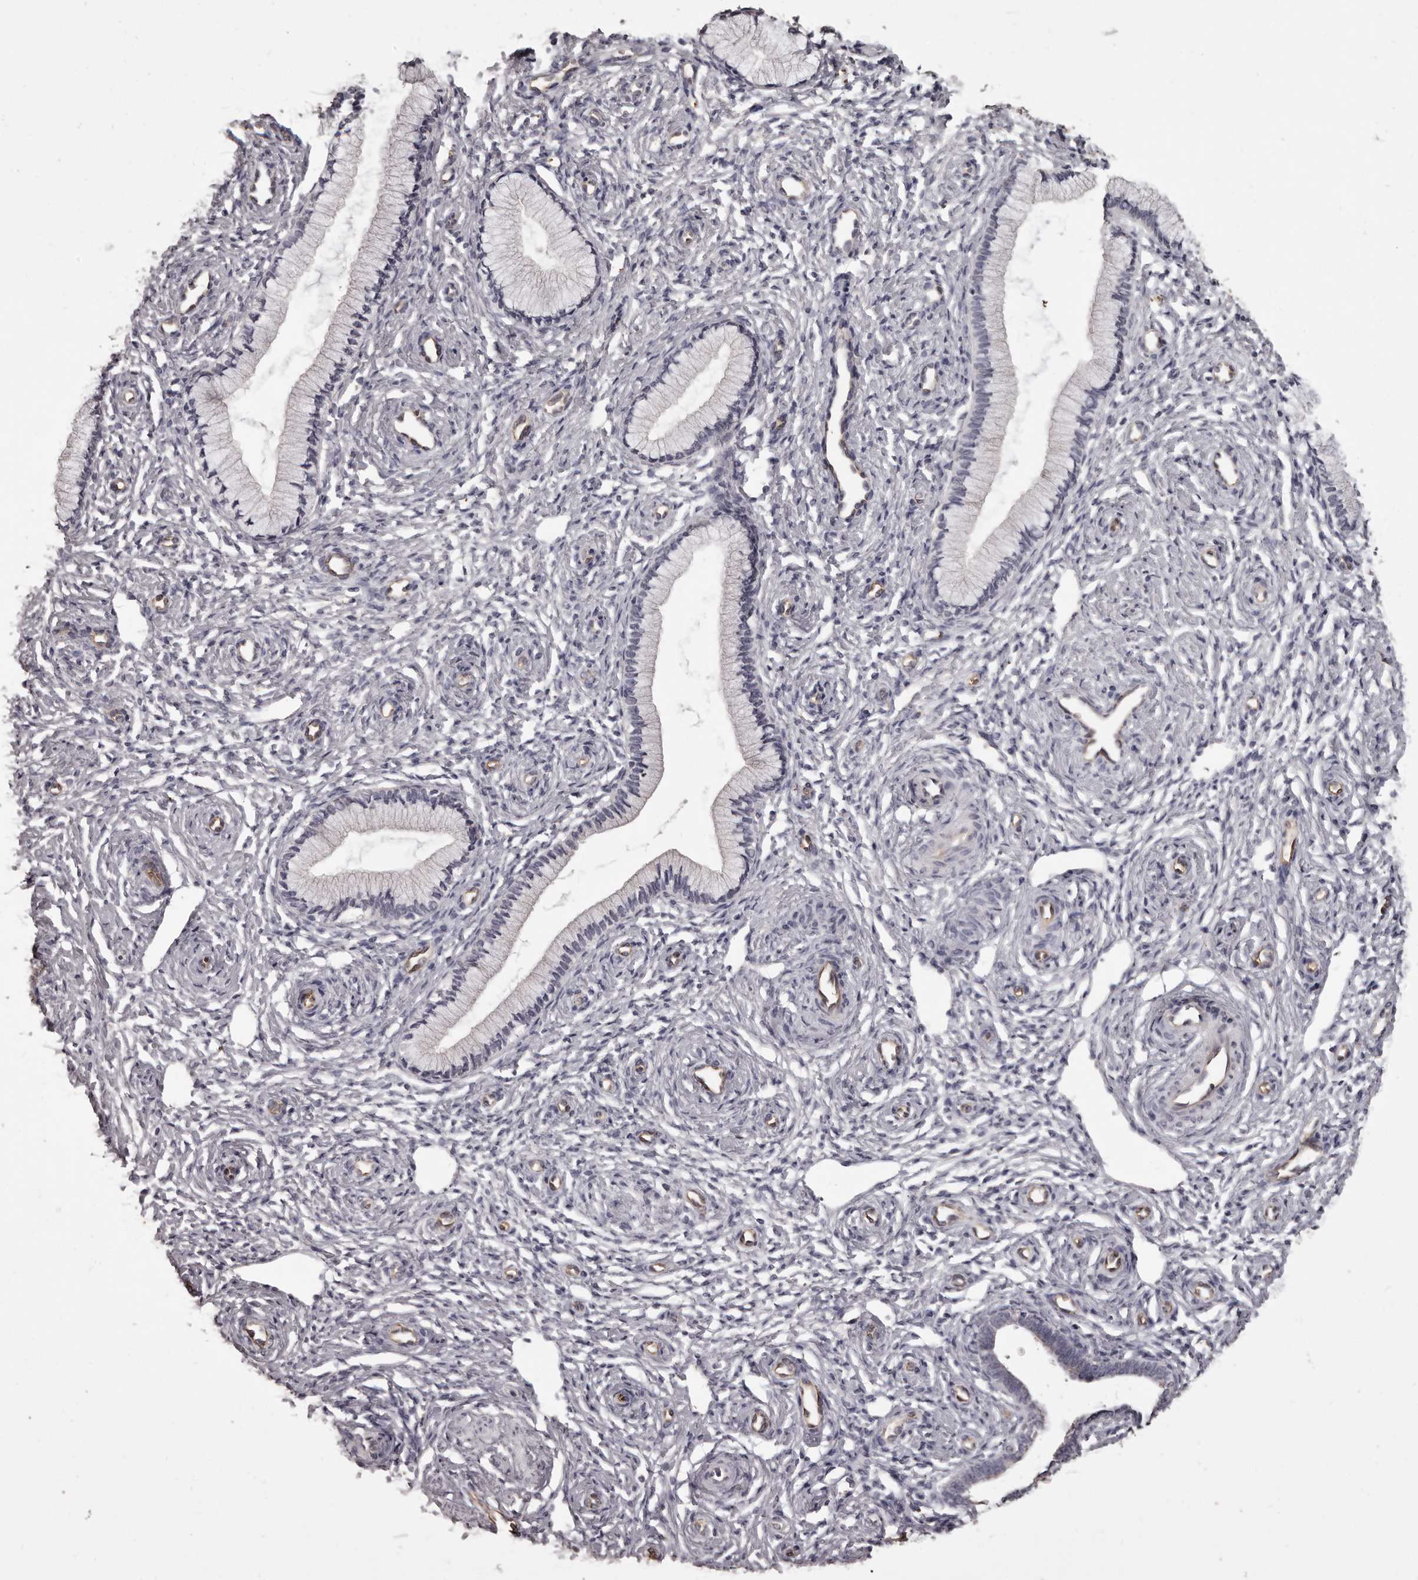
{"staining": {"intensity": "negative", "quantity": "none", "location": "none"}, "tissue": "cervix", "cell_type": "Glandular cells", "image_type": "normal", "snomed": [{"axis": "morphology", "description": "Normal tissue, NOS"}, {"axis": "topography", "description": "Cervix"}], "caption": "High power microscopy micrograph of an immunohistochemistry (IHC) histopathology image of normal cervix, revealing no significant positivity in glandular cells.", "gene": "GPR78", "patient": {"sex": "female", "age": 27}}